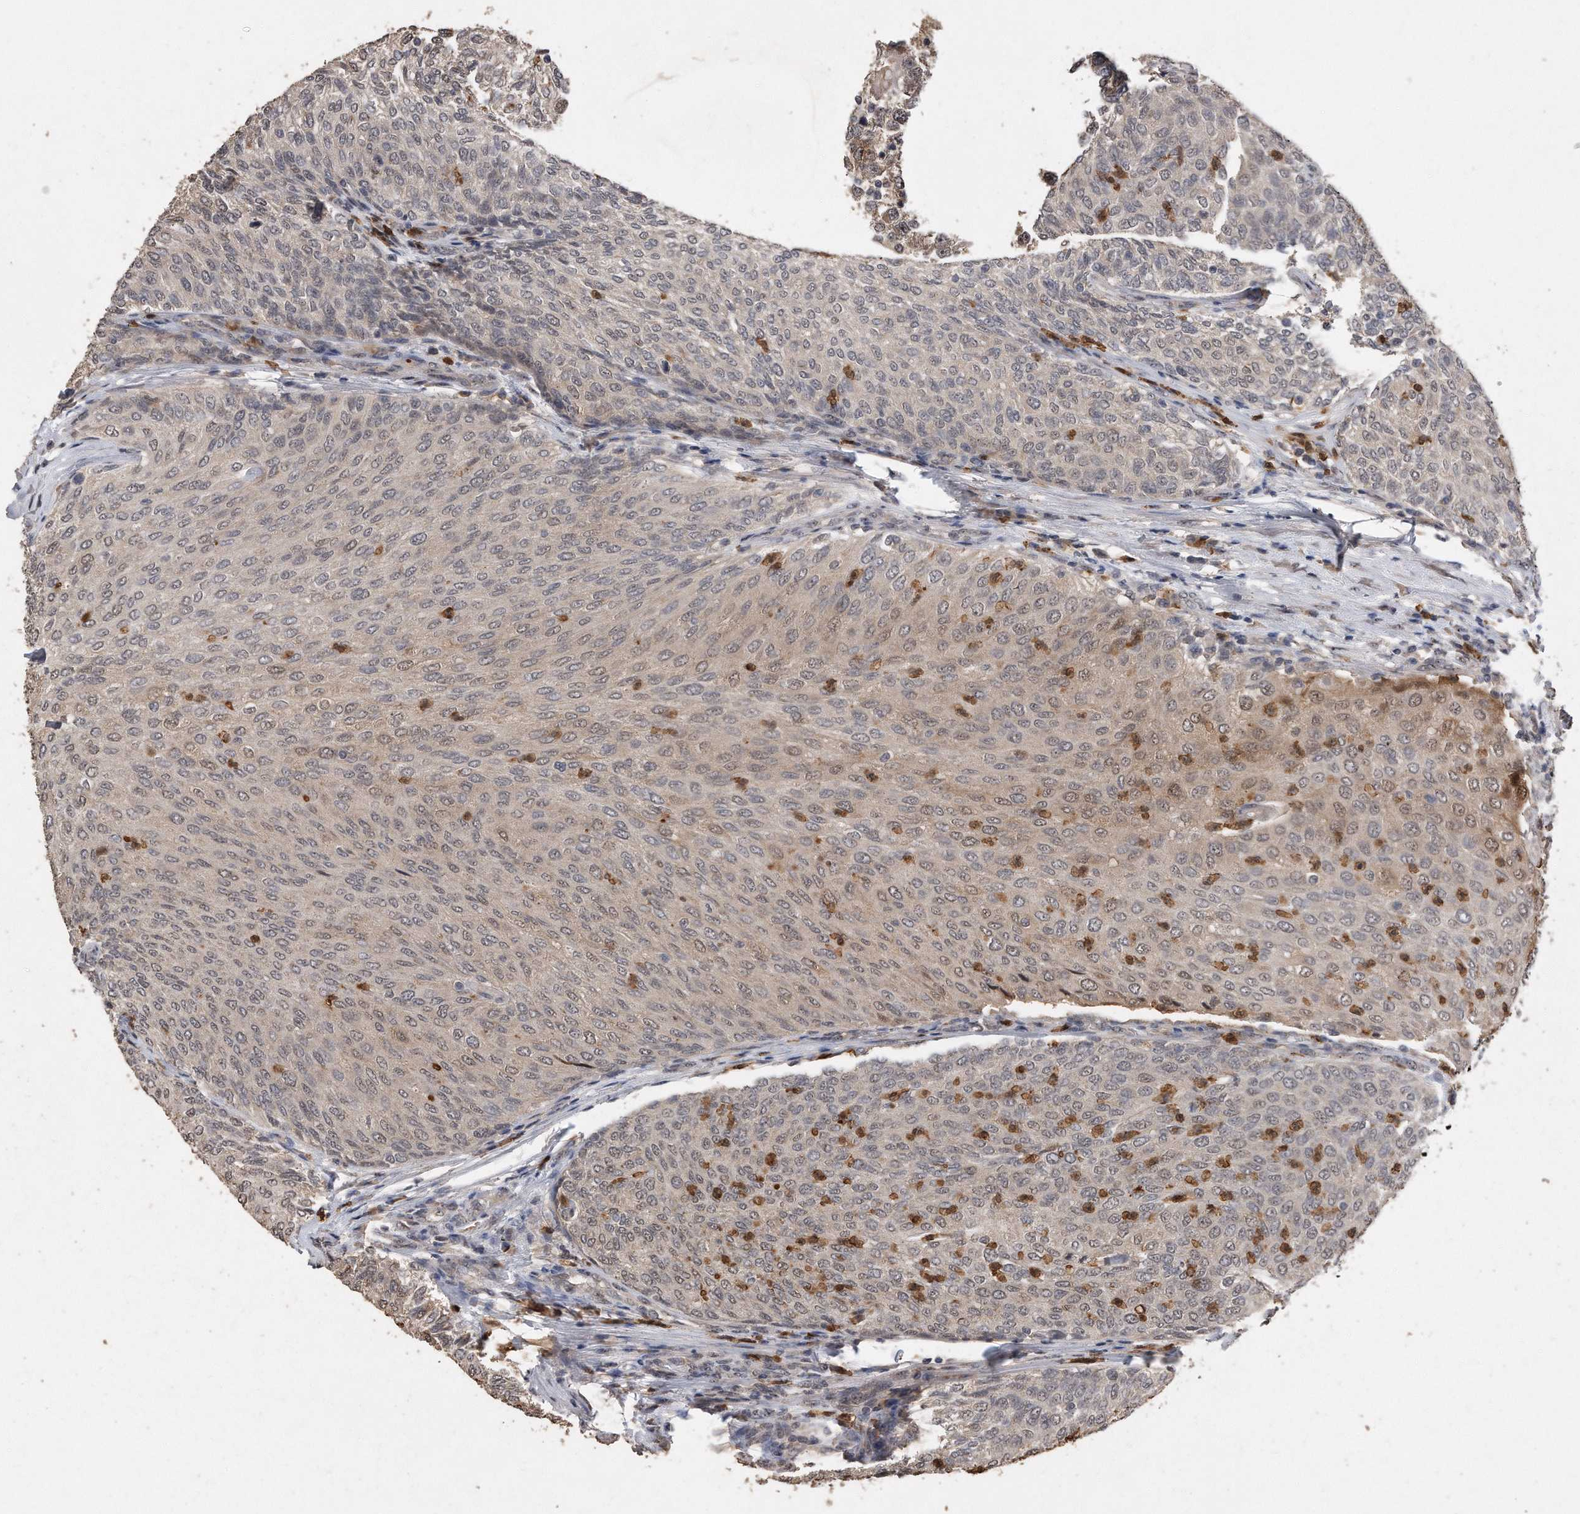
{"staining": {"intensity": "weak", "quantity": "<25%", "location": "nuclear"}, "tissue": "urothelial cancer", "cell_type": "Tumor cells", "image_type": "cancer", "snomed": [{"axis": "morphology", "description": "Urothelial carcinoma, Low grade"}, {"axis": "topography", "description": "Urinary bladder"}], "caption": "High power microscopy image of an IHC photomicrograph of low-grade urothelial carcinoma, revealing no significant expression in tumor cells.", "gene": "PELO", "patient": {"sex": "female", "age": 79}}